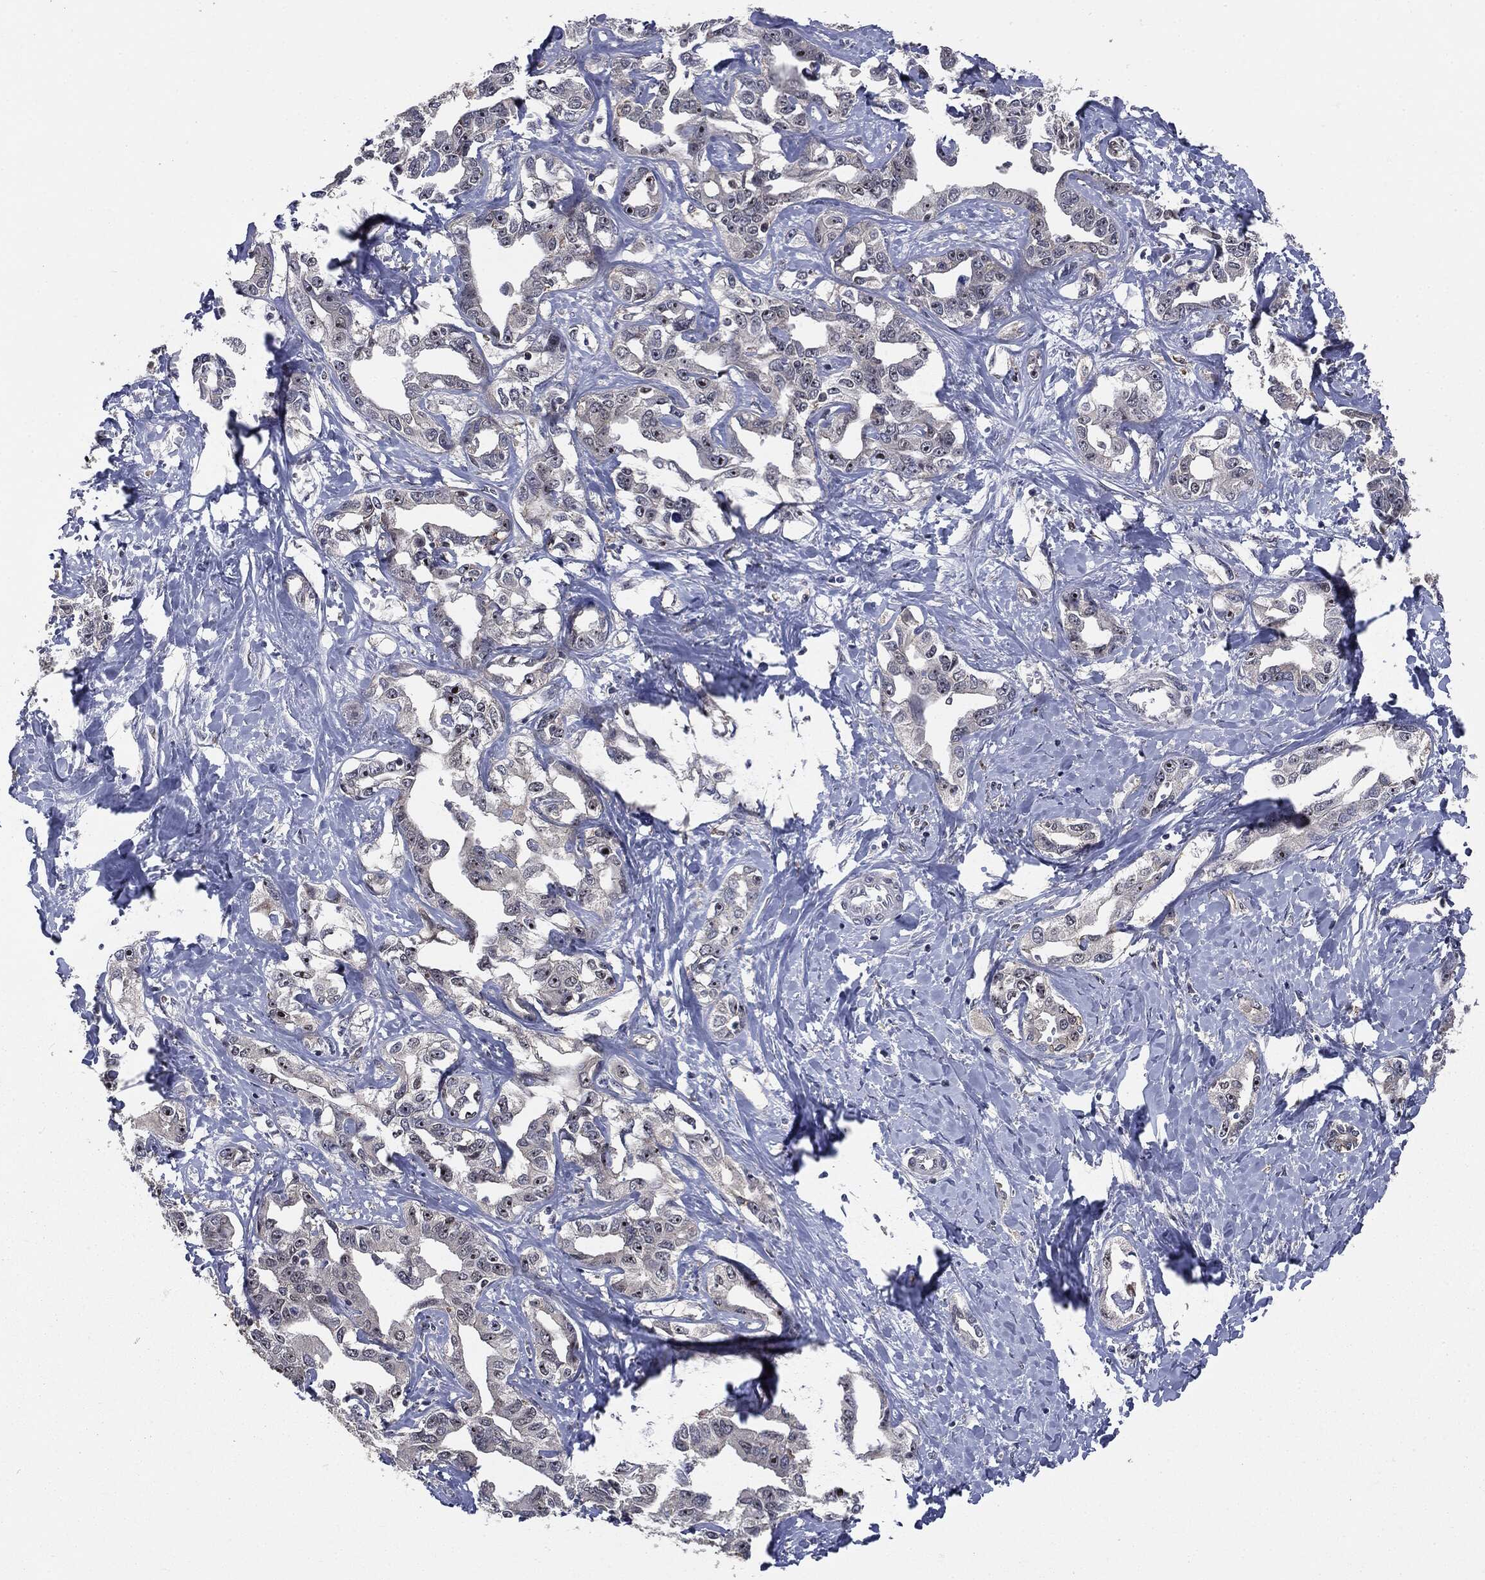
{"staining": {"intensity": "moderate", "quantity": "<25%", "location": "nuclear"}, "tissue": "liver cancer", "cell_type": "Tumor cells", "image_type": "cancer", "snomed": [{"axis": "morphology", "description": "Cholangiocarcinoma"}, {"axis": "topography", "description": "Liver"}], "caption": "This is an image of IHC staining of liver cancer, which shows moderate positivity in the nuclear of tumor cells.", "gene": "TRMT1L", "patient": {"sex": "male", "age": 59}}